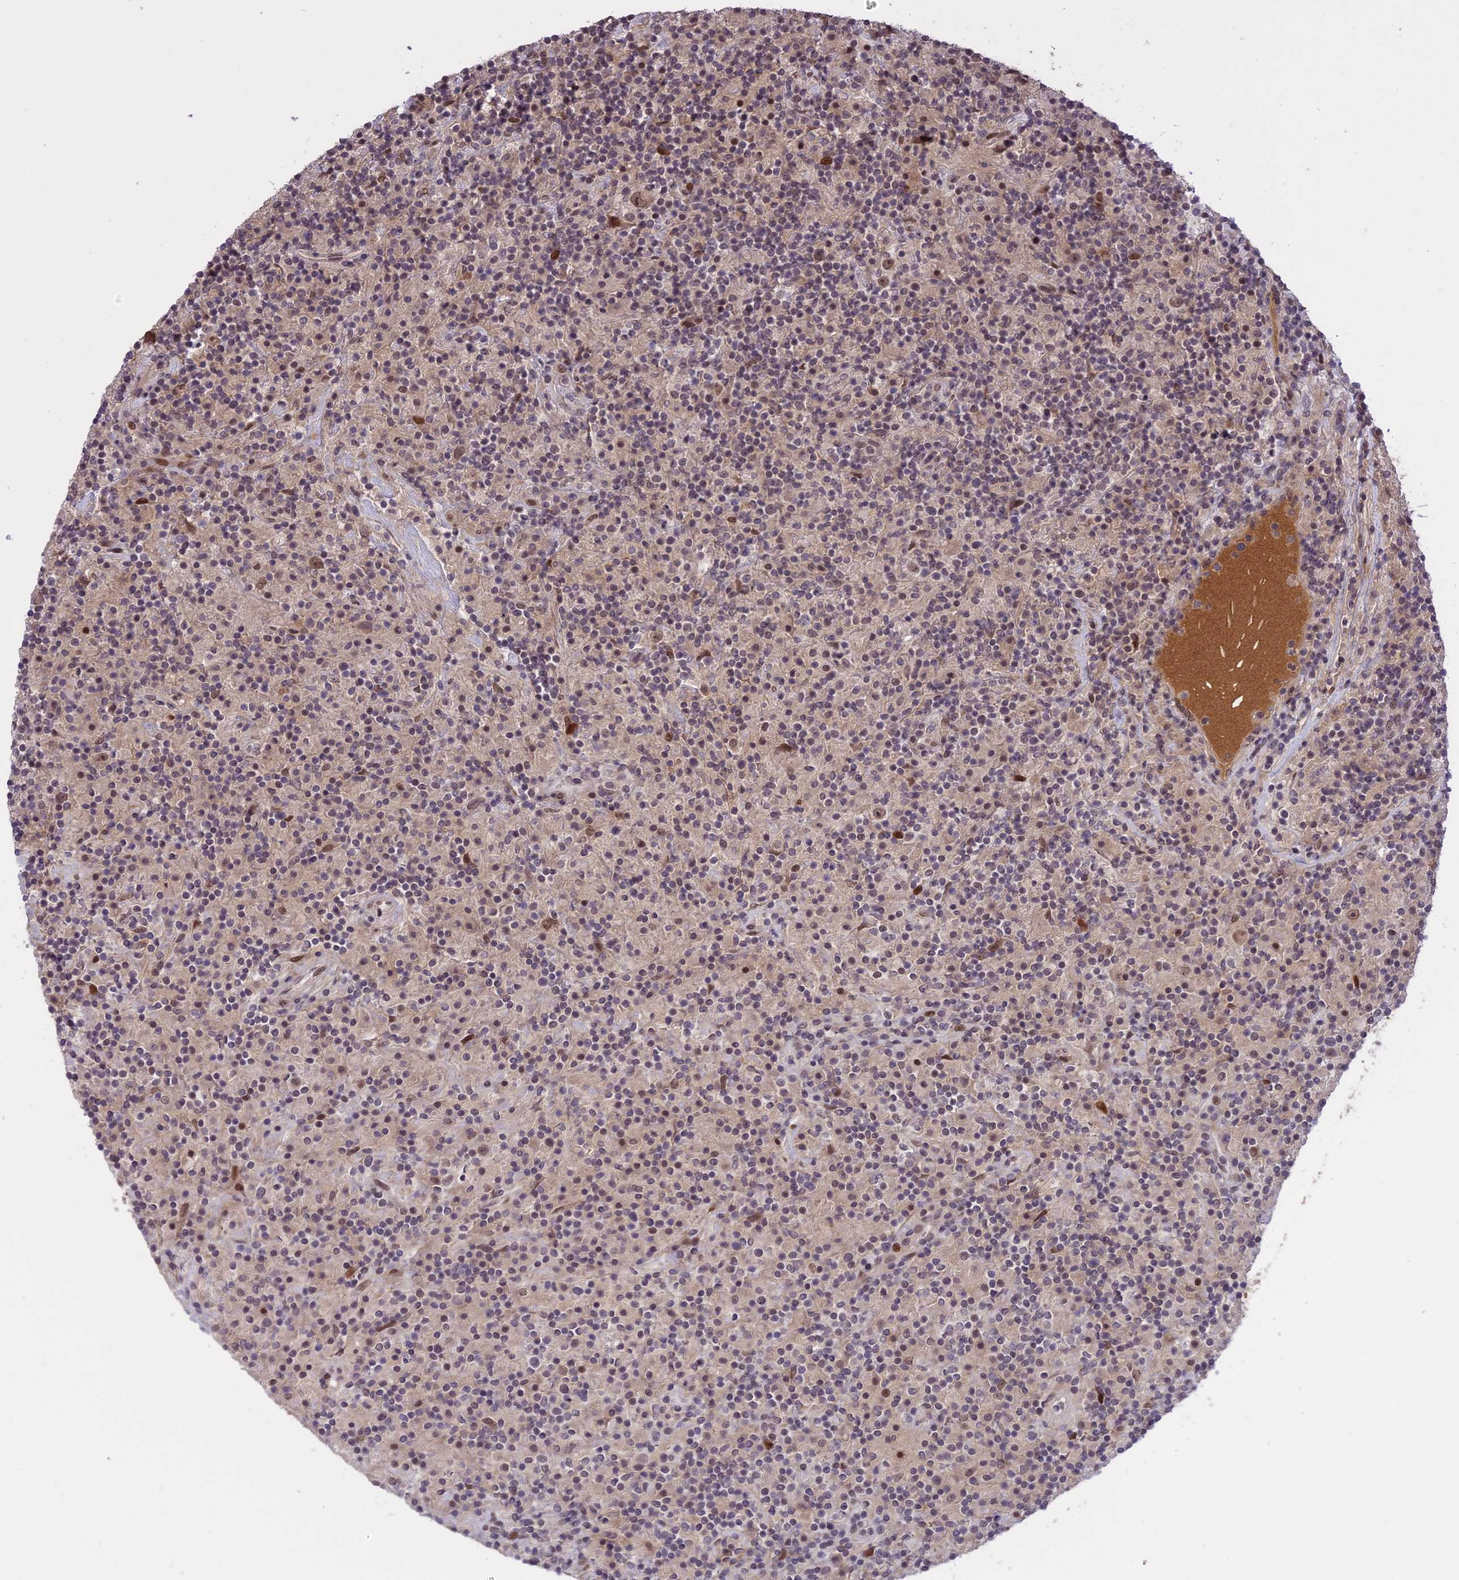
{"staining": {"intensity": "weak", "quantity": ">75%", "location": "nuclear"}, "tissue": "lymphoma", "cell_type": "Tumor cells", "image_type": "cancer", "snomed": [{"axis": "morphology", "description": "Hodgkin's disease, NOS"}, {"axis": "topography", "description": "Lymph node"}], "caption": "Immunohistochemical staining of human lymphoma exhibits low levels of weak nuclear protein positivity in about >75% of tumor cells.", "gene": "PRELID2", "patient": {"sex": "male", "age": 70}}